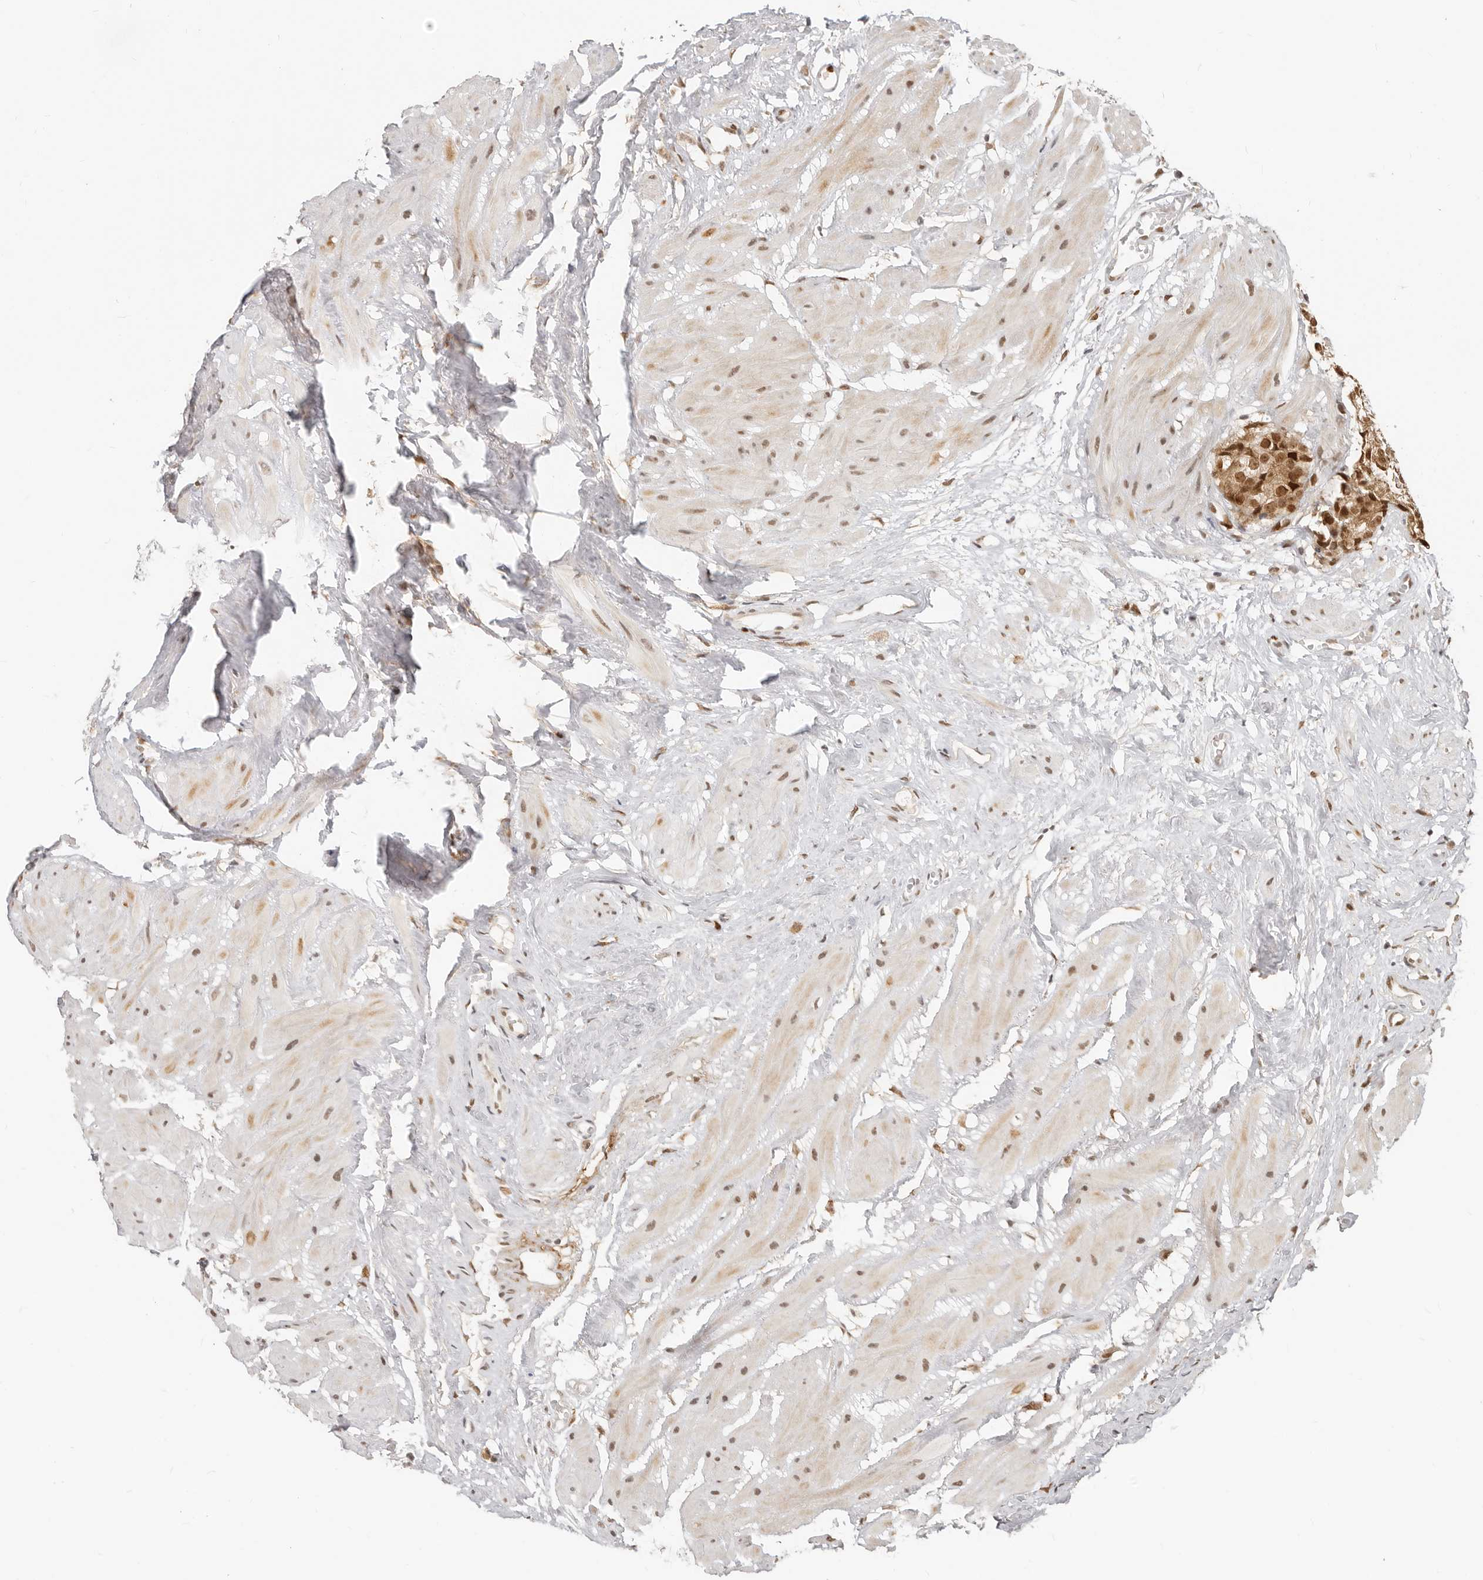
{"staining": {"intensity": "strong", "quantity": ">75%", "location": "cytoplasmic/membranous,nuclear"}, "tissue": "prostate cancer", "cell_type": "Tumor cells", "image_type": "cancer", "snomed": [{"axis": "morphology", "description": "Adenocarcinoma, Low grade"}, {"axis": "topography", "description": "Prostate"}], "caption": "Immunohistochemical staining of human prostate cancer (adenocarcinoma (low-grade)) demonstrates high levels of strong cytoplasmic/membranous and nuclear protein staining in about >75% of tumor cells. (Brightfield microscopy of DAB IHC at high magnification).", "gene": "RFC2", "patient": {"sex": "male", "age": 88}}